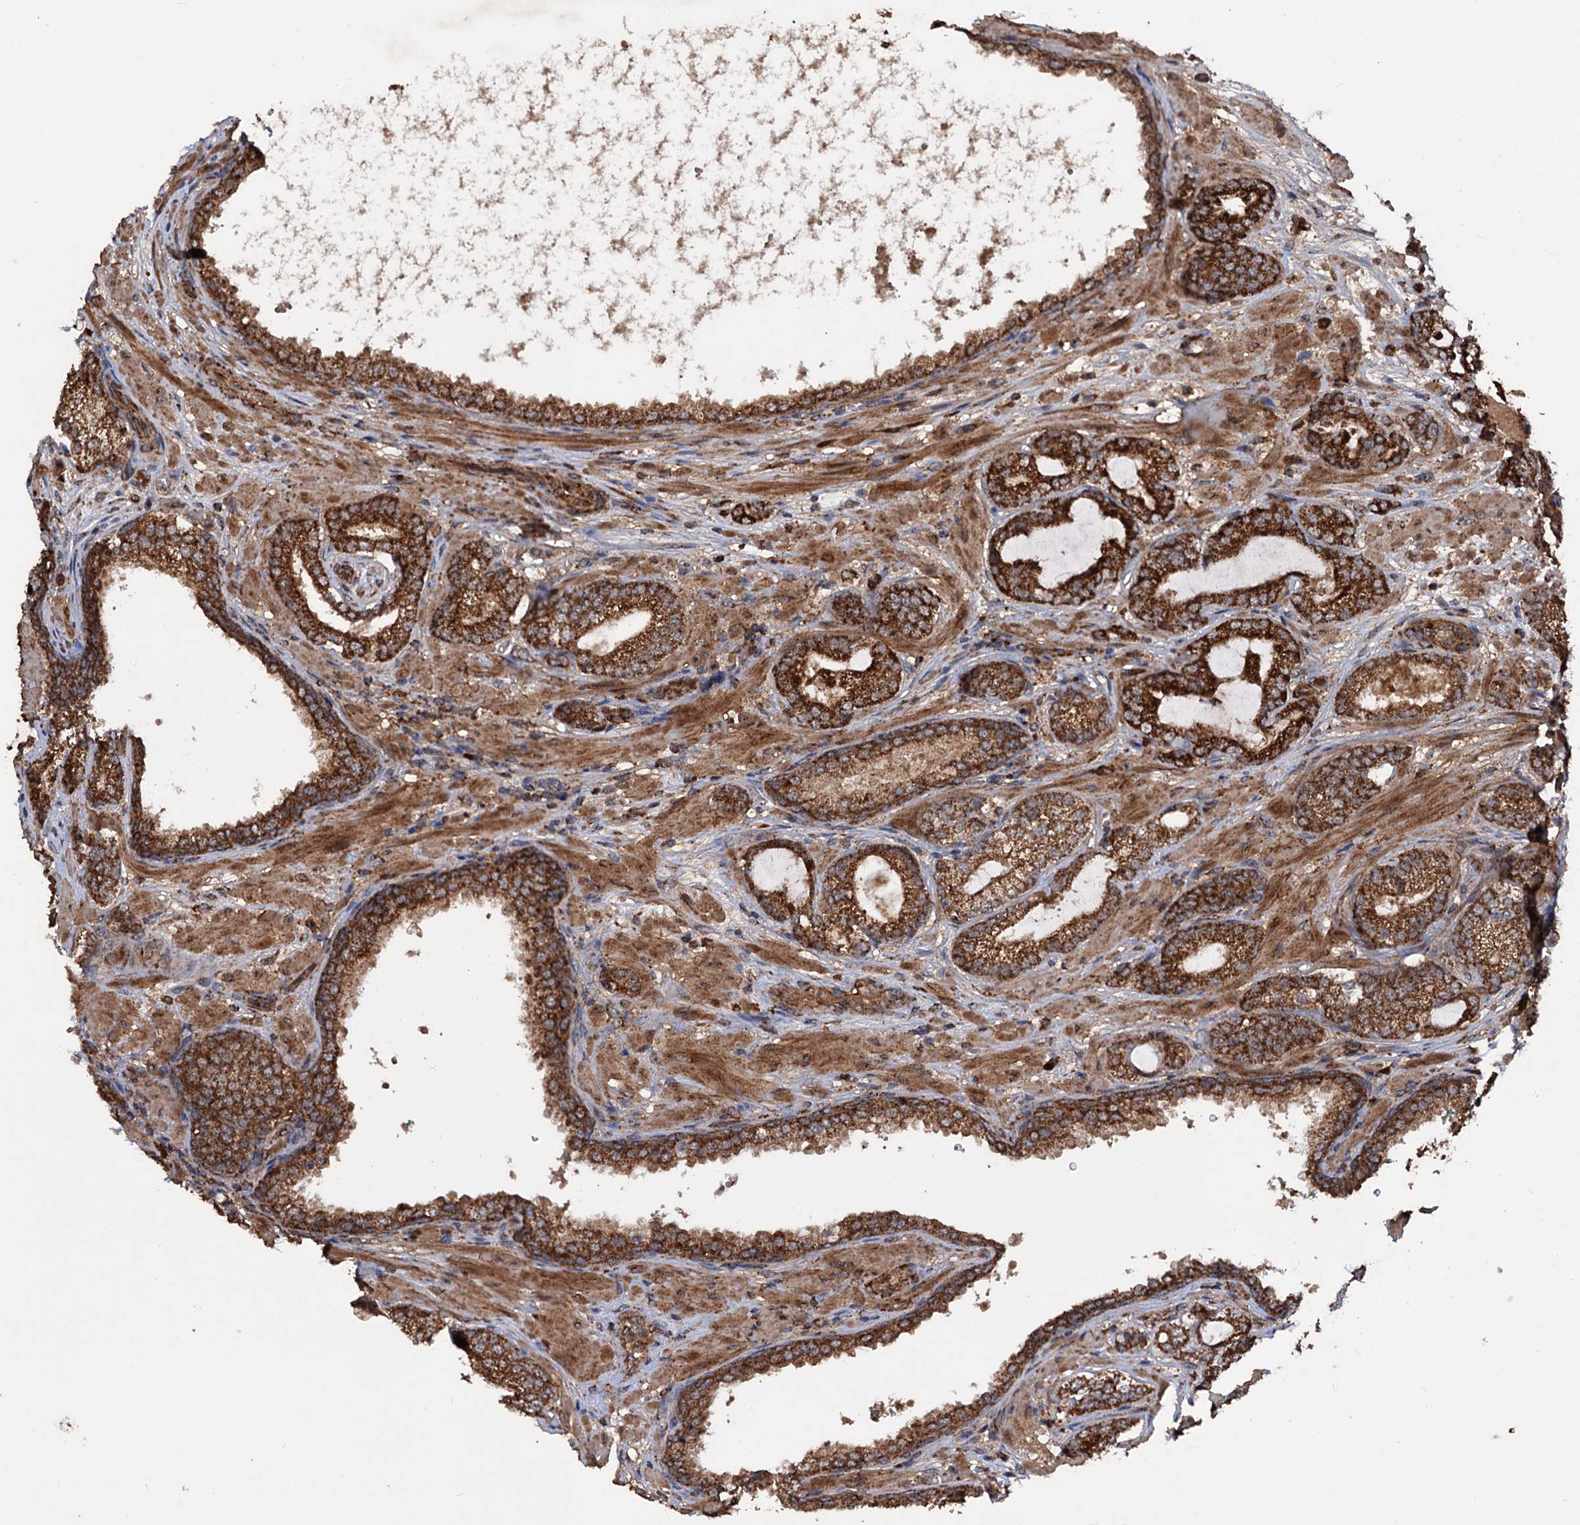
{"staining": {"intensity": "strong", "quantity": ">75%", "location": "cytoplasmic/membranous"}, "tissue": "prostate cancer", "cell_type": "Tumor cells", "image_type": "cancer", "snomed": [{"axis": "morphology", "description": "Adenocarcinoma, High grade"}, {"axis": "topography", "description": "Prostate"}], "caption": "Immunohistochemistry photomicrograph of human adenocarcinoma (high-grade) (prostate) stained for a protein (brown), which displays high levels of strong cytoplasmic/membranous positivity in about >75% of tumor cells.", "gene": "IPO4", "patient": {"sex": "male", "age": 60}}